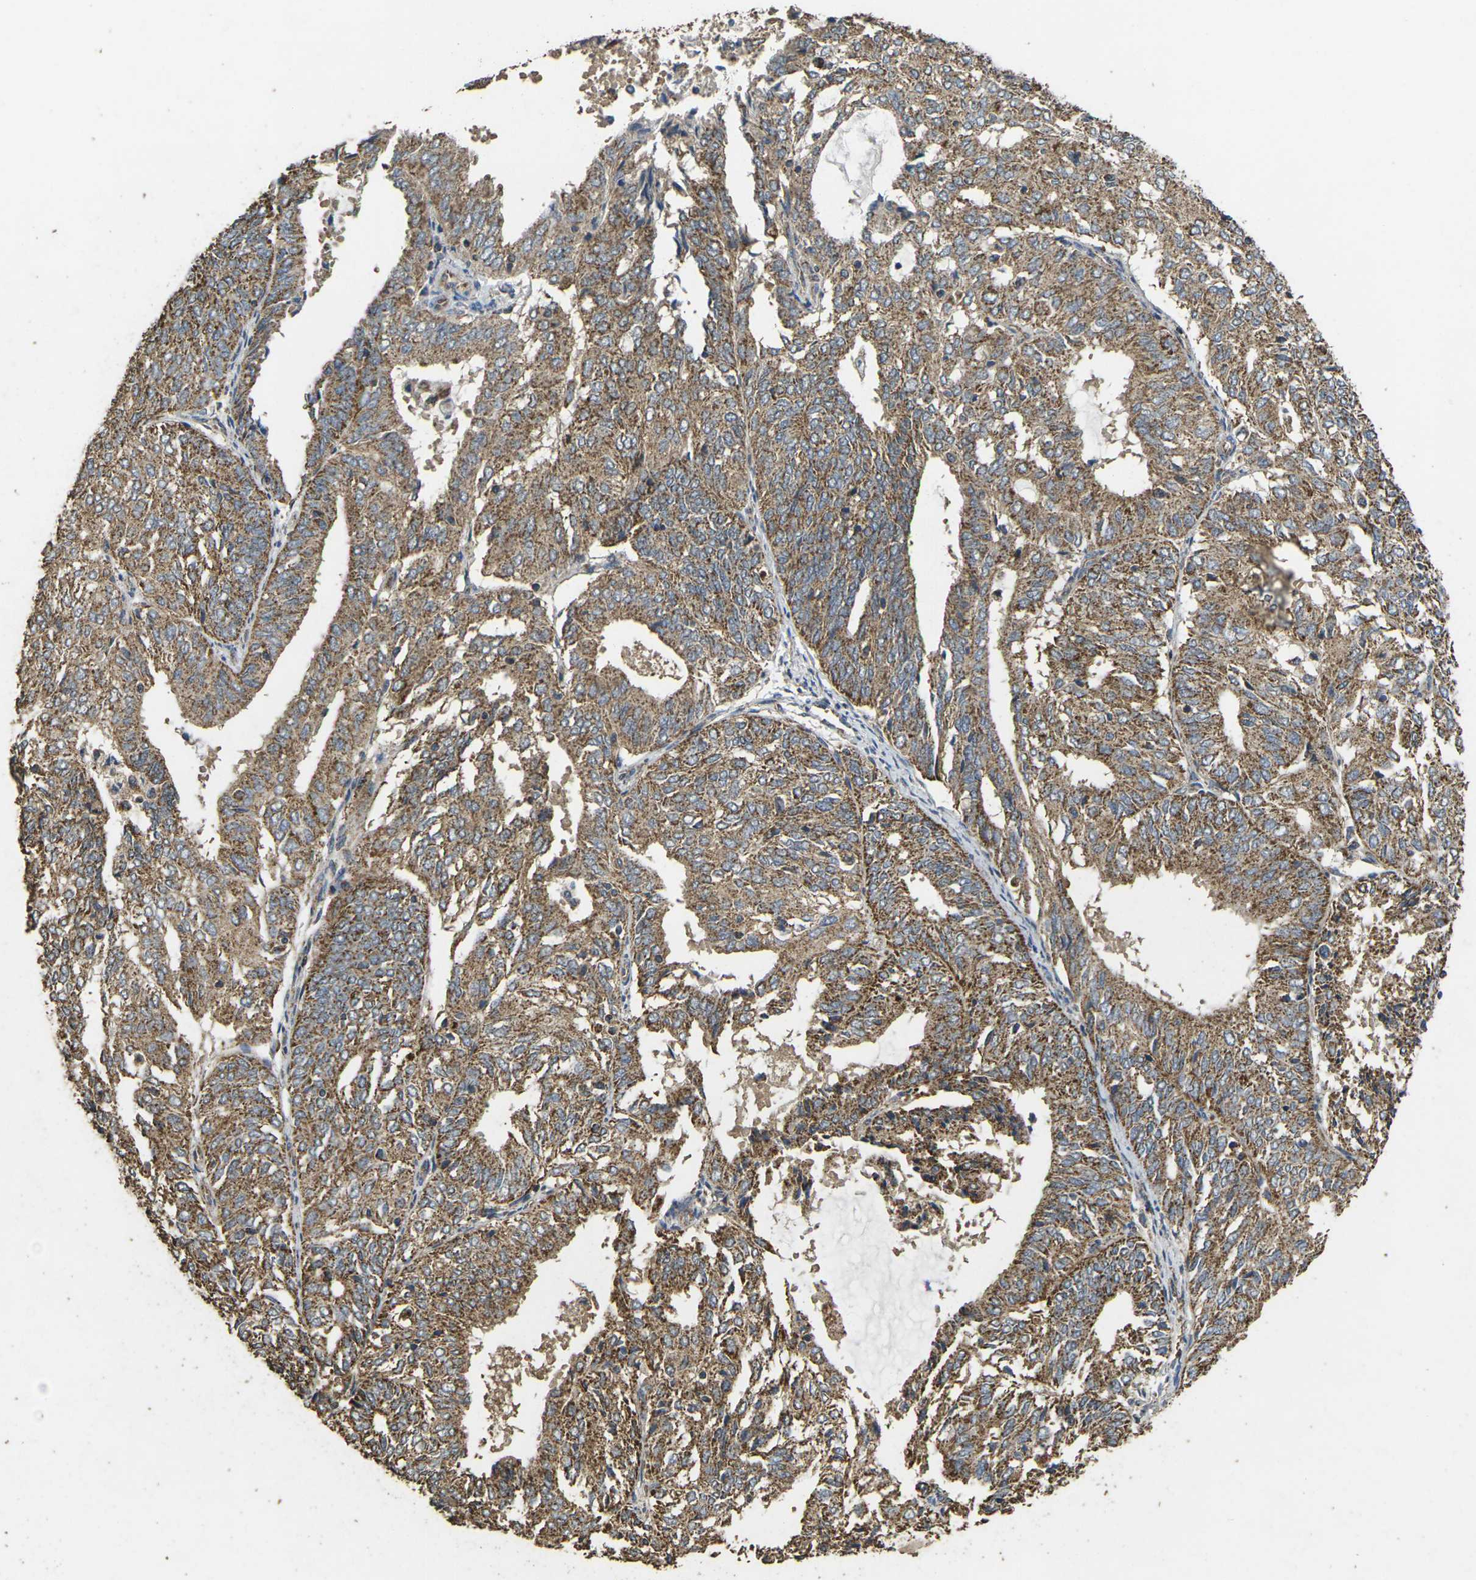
{"staining": {"intensity": "moderate", "quantity": ">75%", "location": "cytoplasmic/membranous"}, "tissue": "endometrial cancer", "cell_type": "Tumor cells", "image_type": "cancer", "snomed": [{"axis": "morphology", "description": "Adenocarcinoma, NOS"}, {"axis": "topography", "description": "Uterus"}], "caption": "Immunohistochemistry (IHC) histopathology image of neoplastic tissue: human endometrial adenocarcinoma stained using immunohistochemistry exhibits medium levels of moderate protein expression localized specifically in the cytoplasmic/membranous of tumor cells, appearing as a cytoplasmic/membranous brown color.", "gene": "MAPK11", "patient": {"sex": "female", "age": 60}}